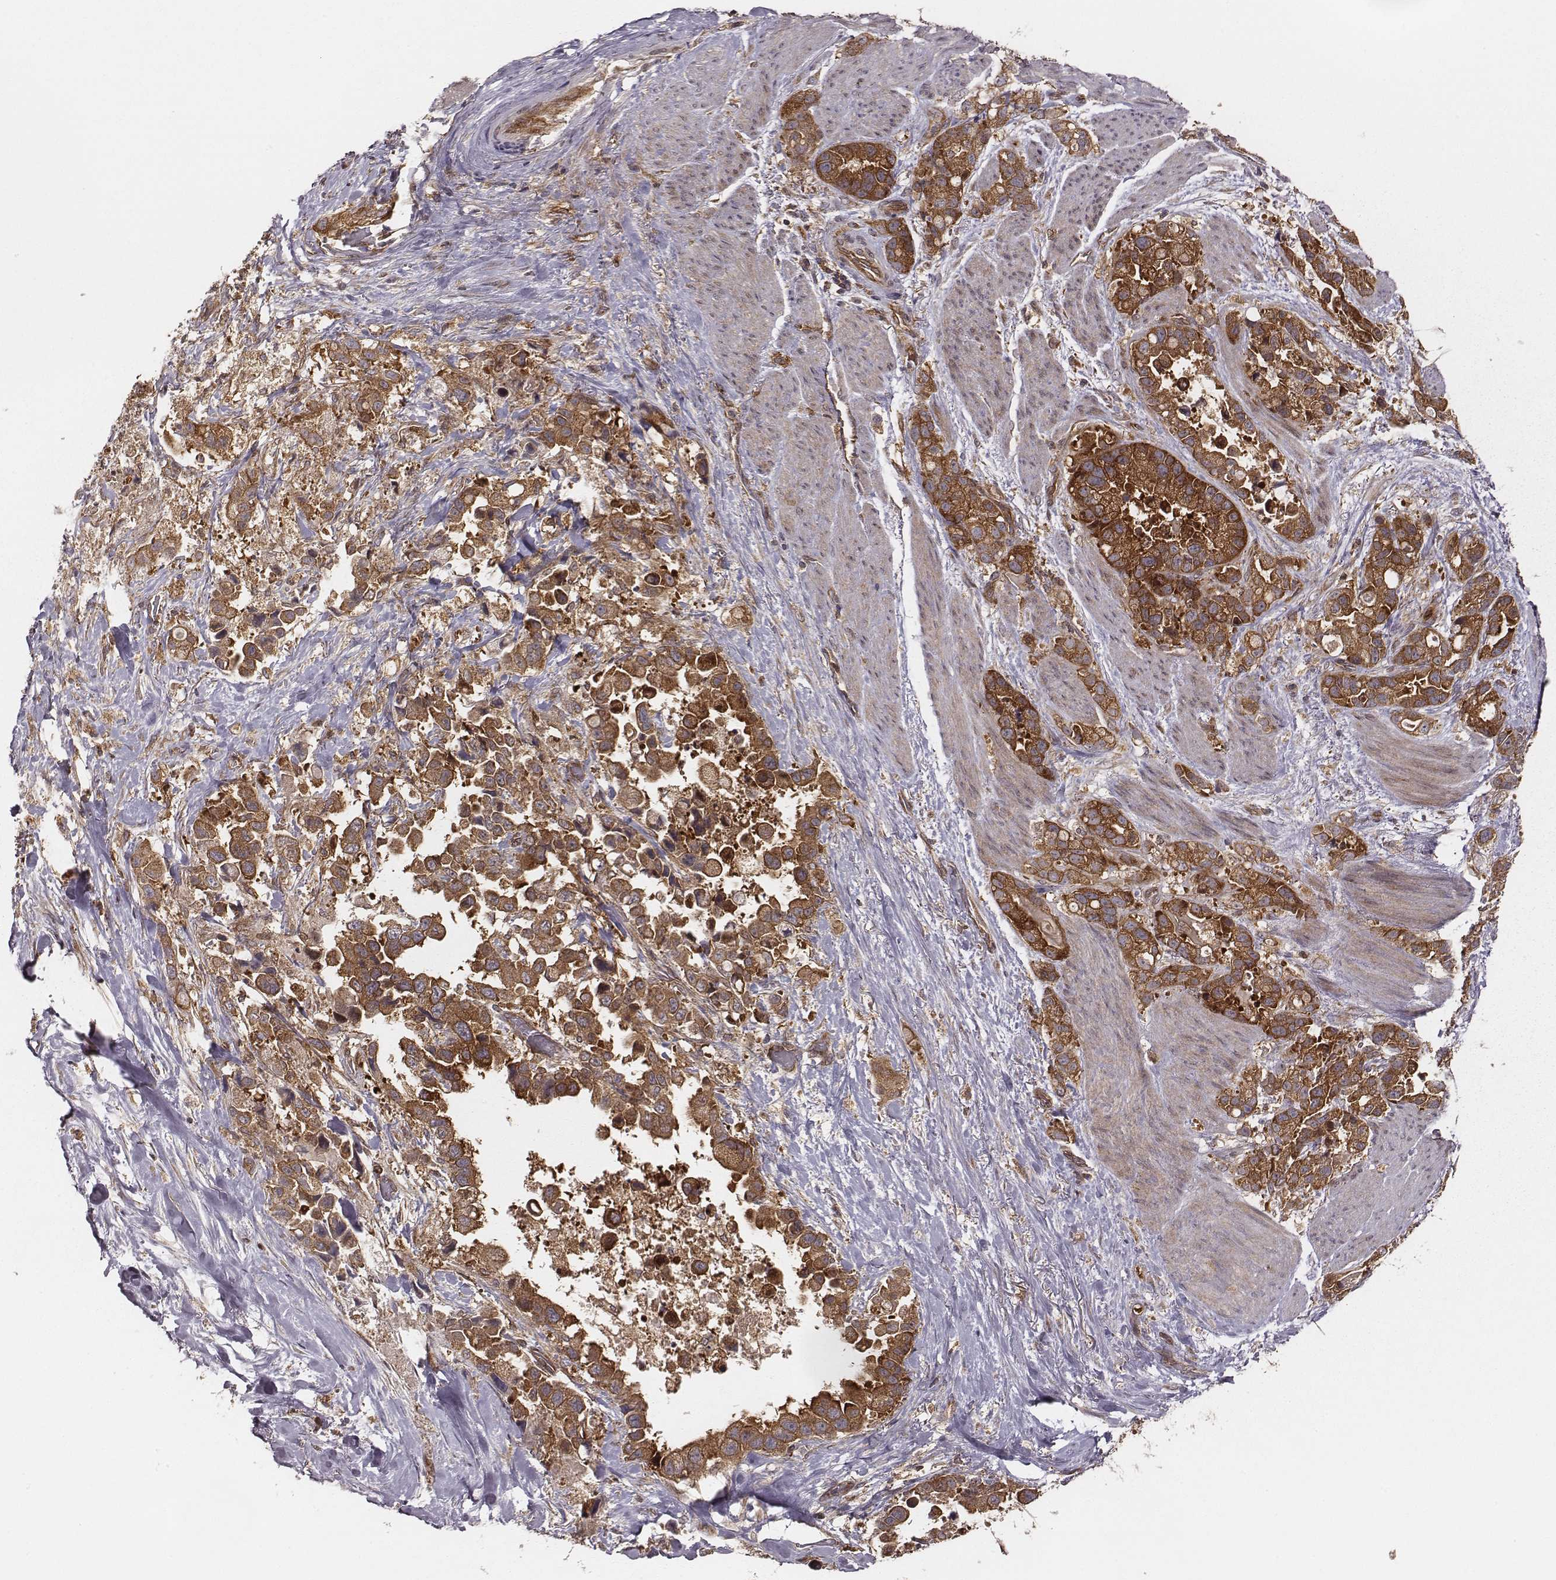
{"staining": {"intensity": "strong", "quantity": ">75%", "location": "cytoplasmic/membranous"}, "tissue": "stomach cancer", "cell_type": "Tumor cells", "image_type": "cancer", "snomed": [{"axis": "morphology", "description": "Adenocarcinoma, NOS"}, {"axis": "topography", "description": "Stomach"}], "caption": "Stomach adenocarcinoma stained for a protein shows strong cytoplasmic/membranous positivity in tumor cells.", "gene": "VPS26A", "patient": {"sex": "male", "age": 59}}